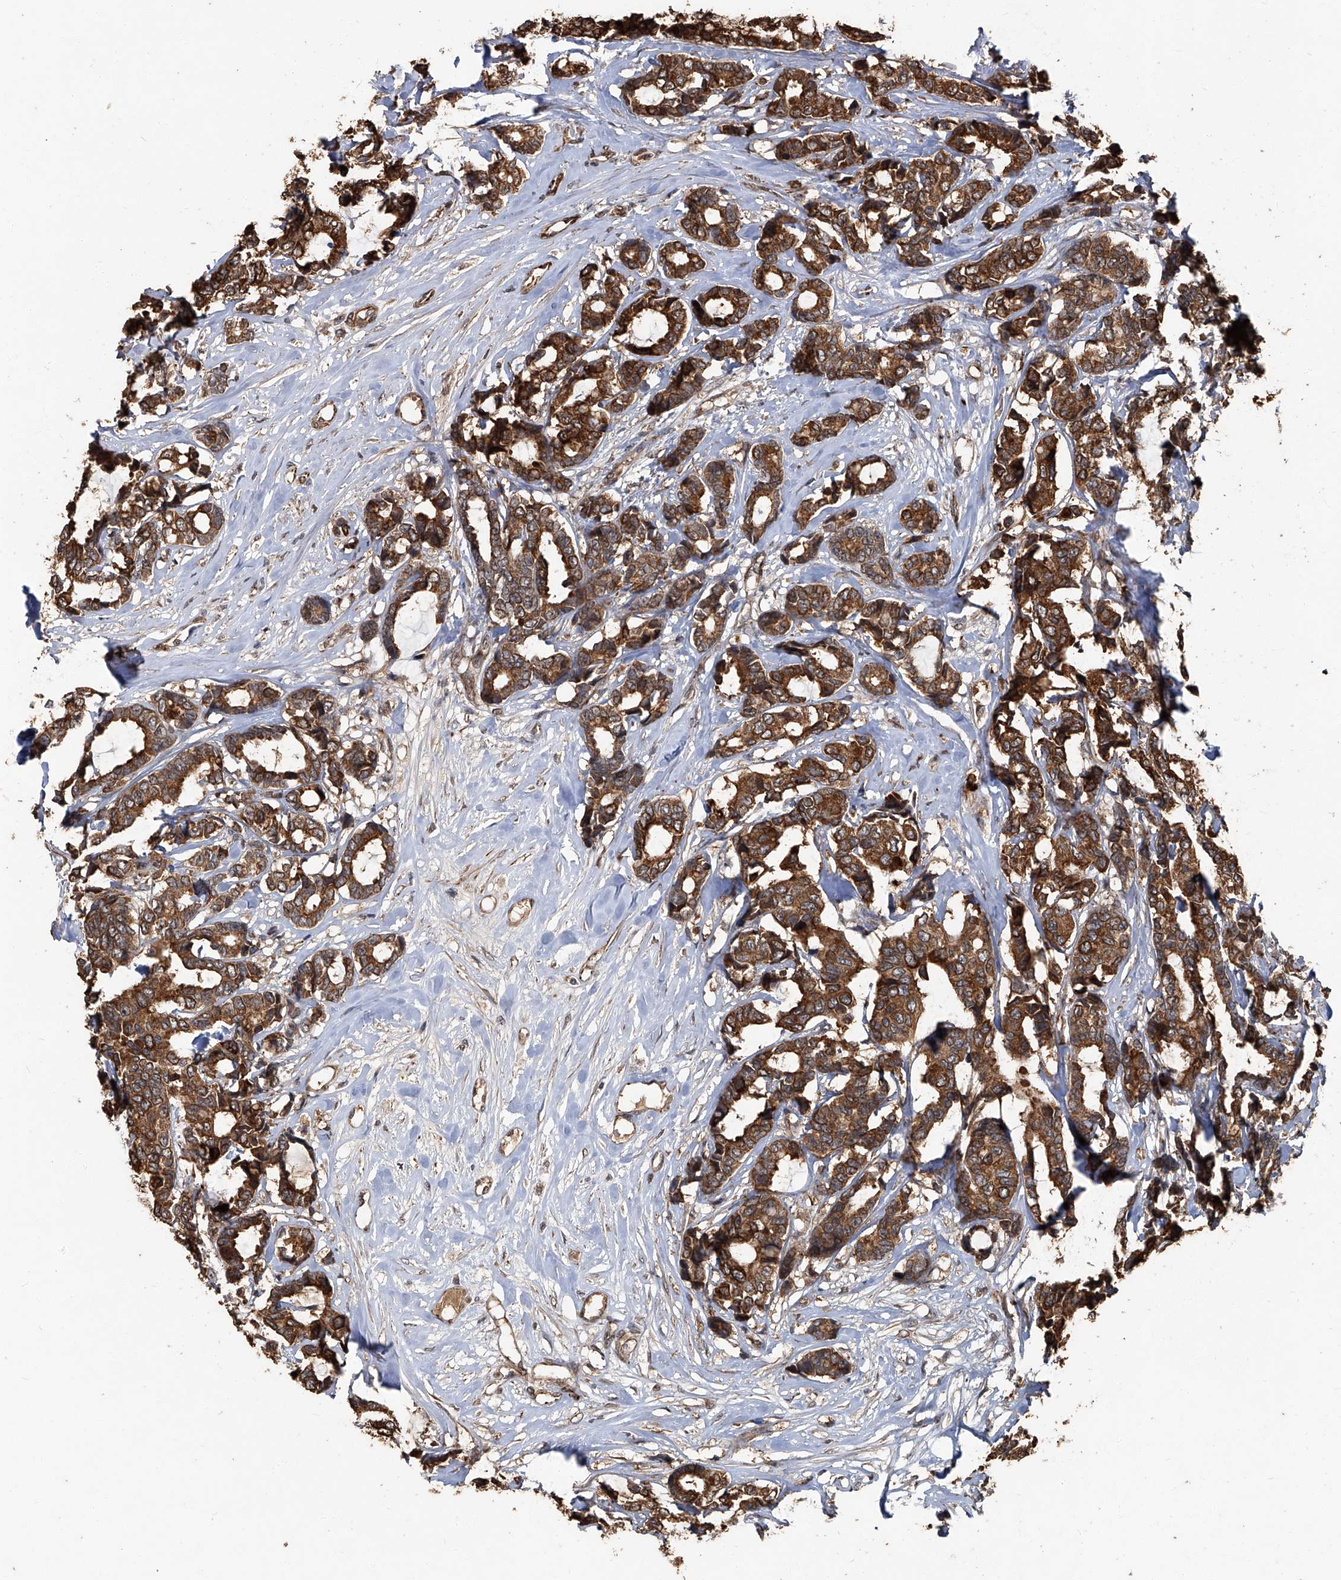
{"staining": {"intensity": "strong", "quantity": ">75%", "location": "cytoplasmic/membranous"}, "tissue": "breast cancer", "cell_type": "Tumor cells", "image_type": "cancer", "snomed": [{"axis": "morphology", "description": "Duct carcinoma"}, {"axis": "topography", "description": "Breast"}], "caption": "Protein expression by immunohistochemistry shows strong cytoplasmic/membranous expression in approximately >75% of tumor cells in breast cancer (invasive ductal carcinoma).", "gene": "GPR132", "patient": {"sex": "female", "age": 87}}